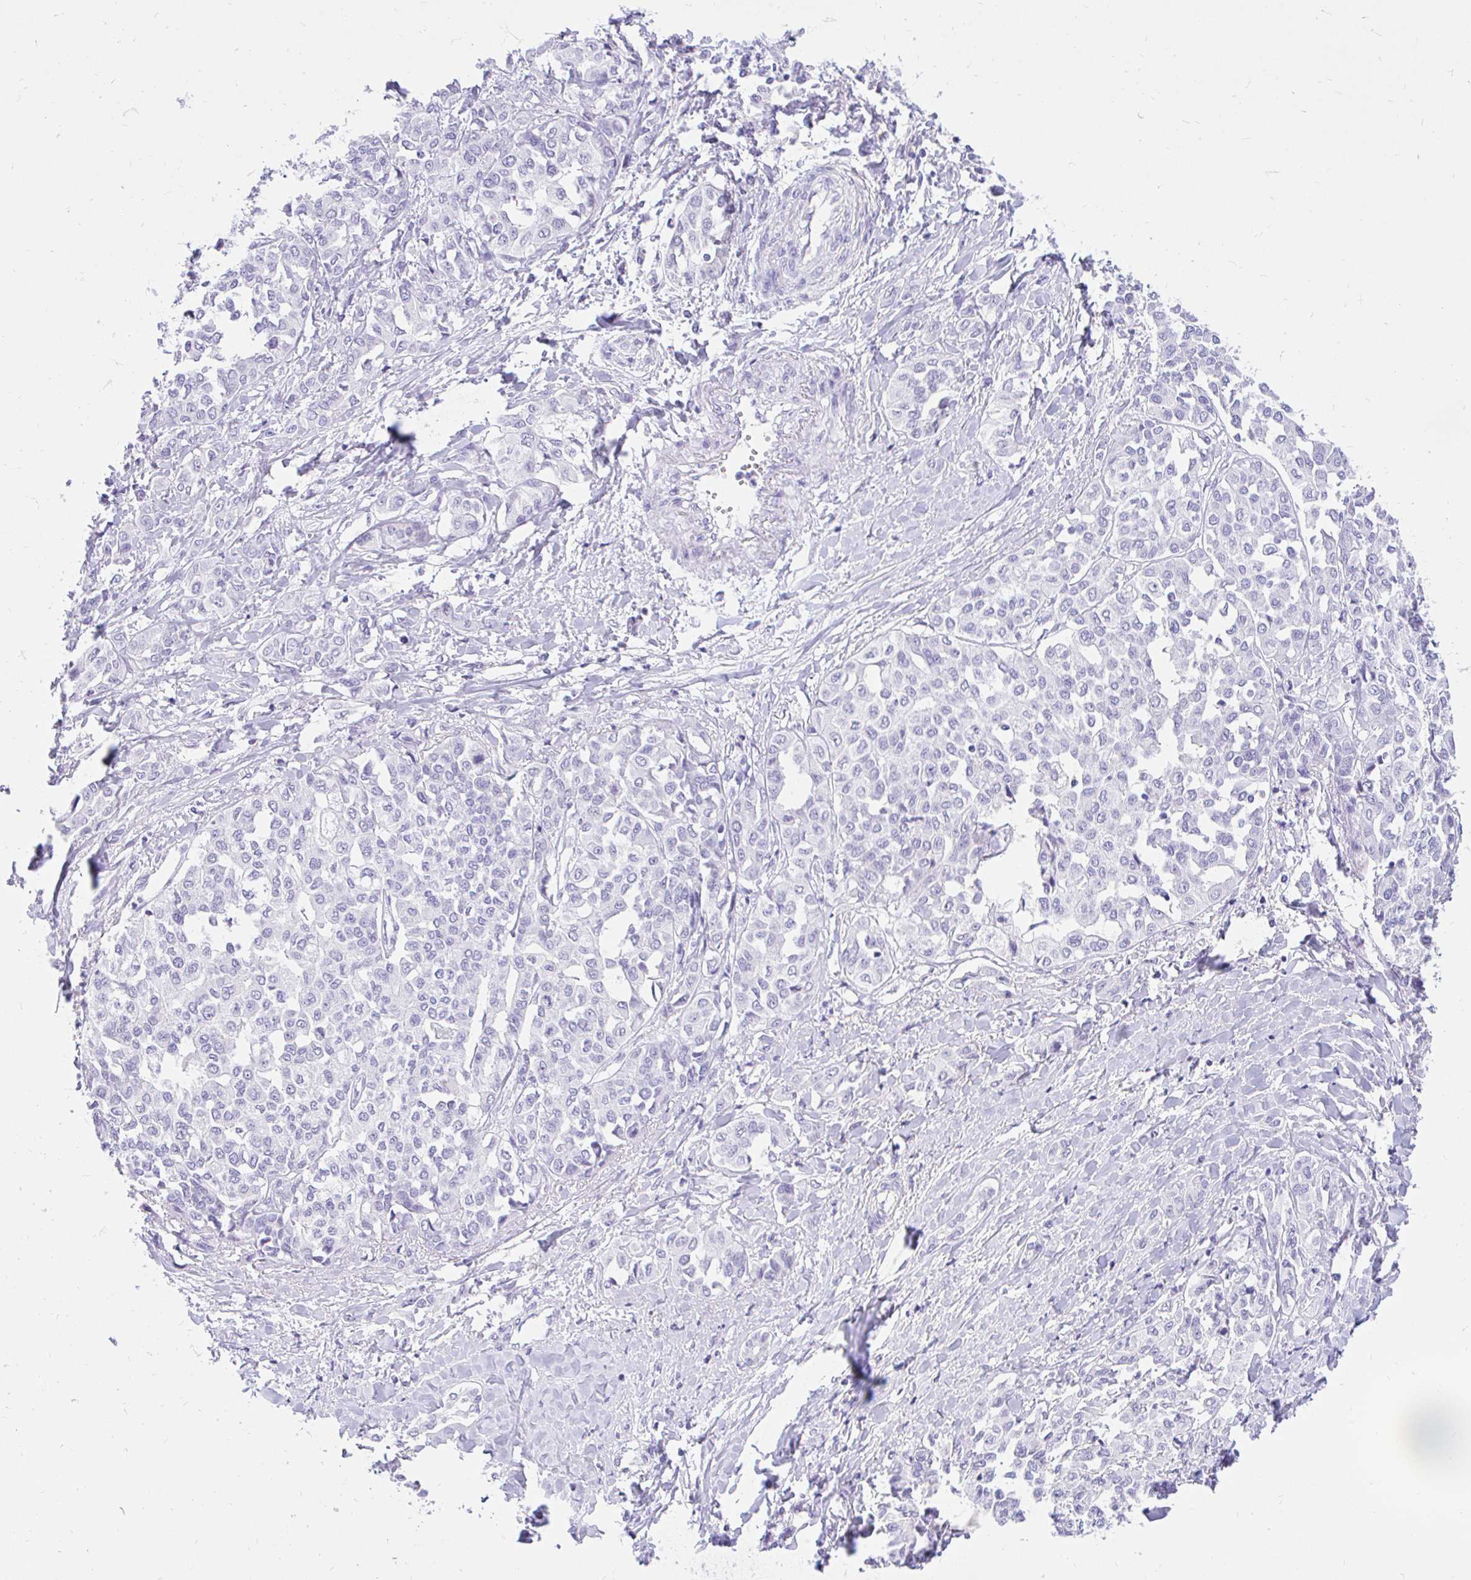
{"staining": {"intensity": "negative", "quantity": "none", "location": "none"}, "tissue": "liver cancer", "cell_type": "Tumor cells", "image_type": "cancer", "snomed": [{"axis": "morphology", "description": "Cholangiocarcinoma"}, {"axis": "topography", "description": "Liver"}], "caption": "This micrograph is of liver cancer (cholangiocarcinoma) stained with immunohistochemistry to label a protein in brown with the nuclei are counter-stained blue. There is no expression in tumor cells.", "gene": "FATE1", "patient": {"sex": "female", "age": 77}}